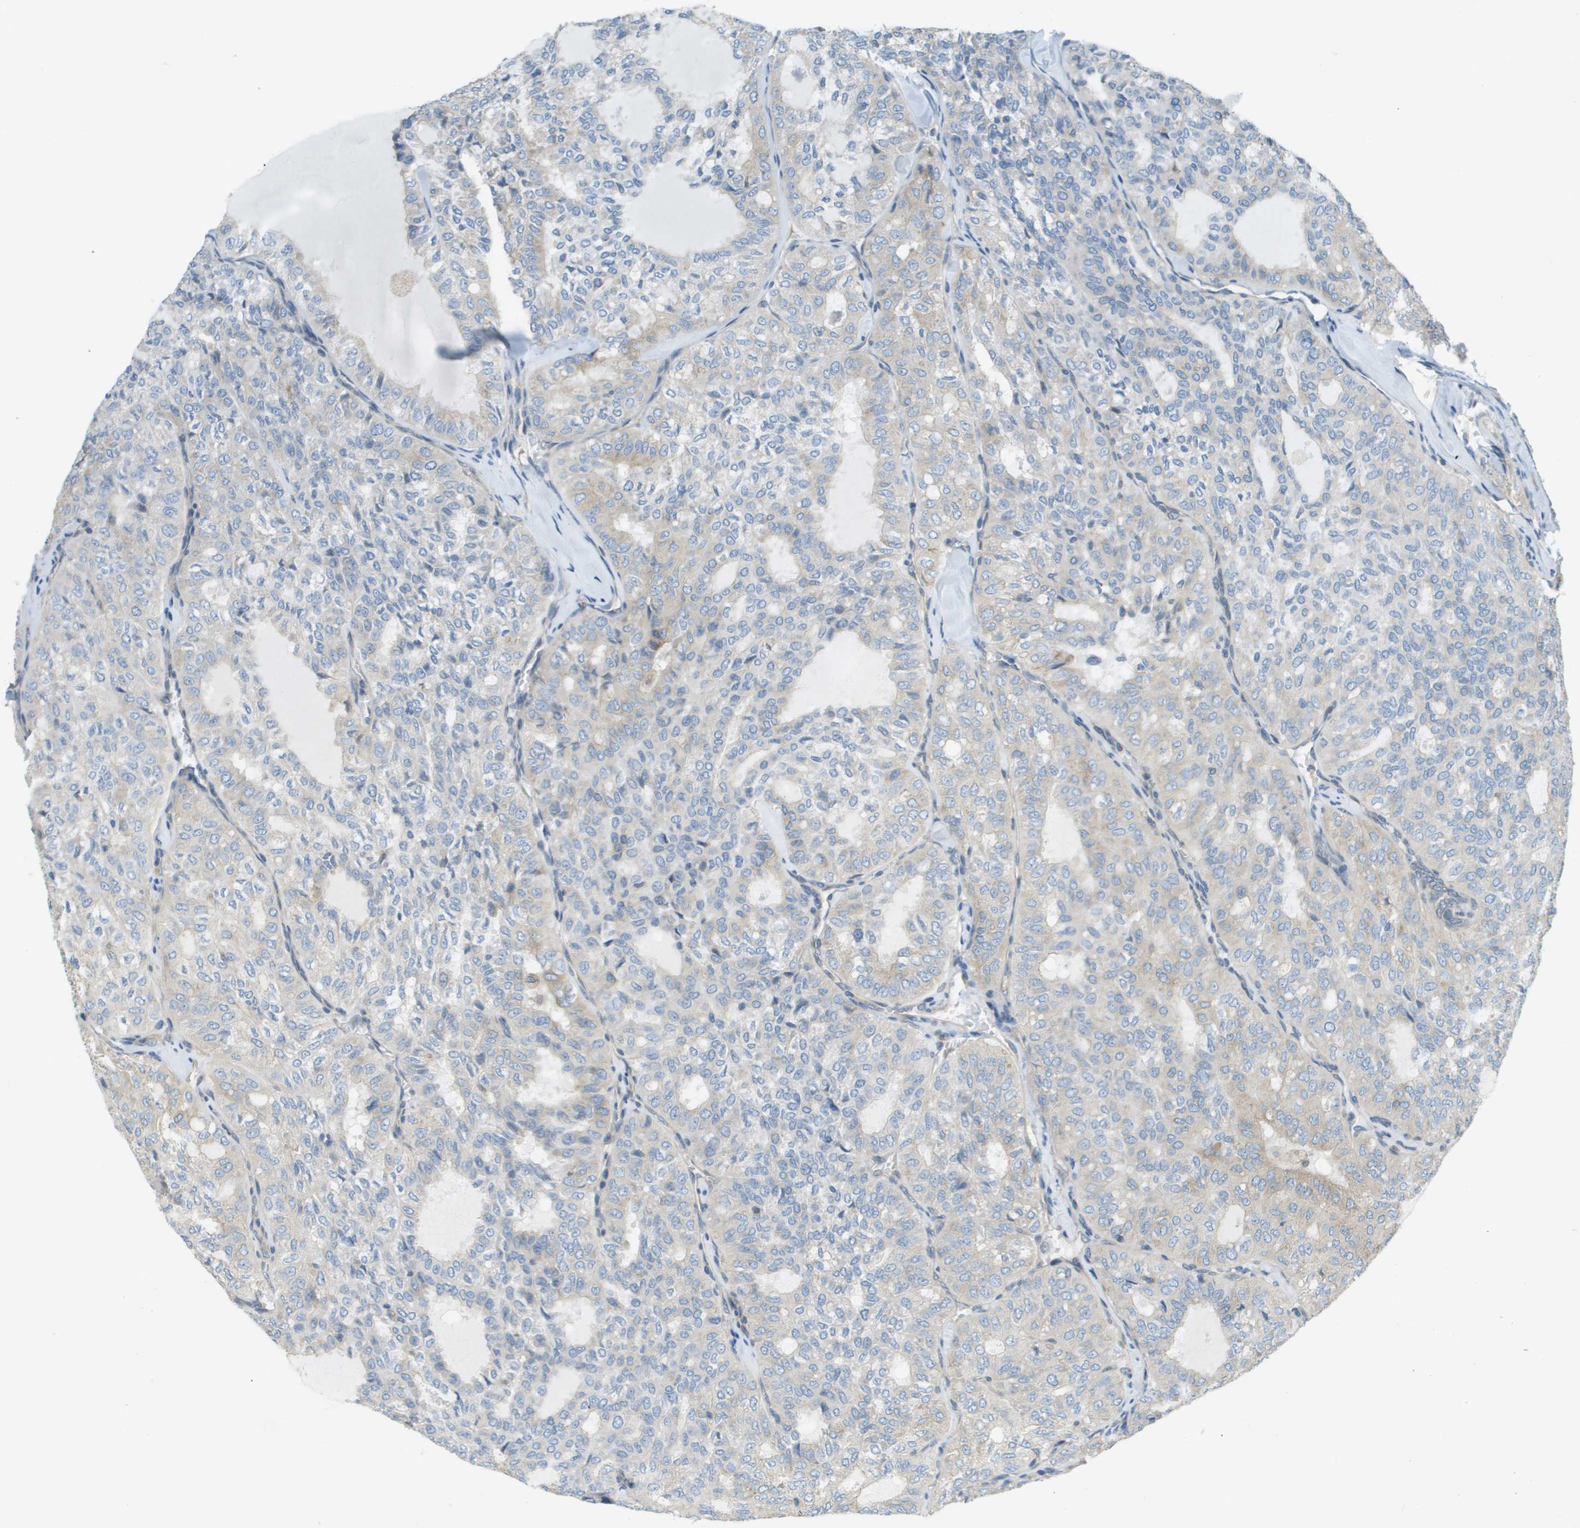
{"staining": {"intensity": "moderate", "quantity": "<25%", "location": "cytoplasmic/membranous"}, "tissue": "thyroid cancer", "cell_type": "Tumor cells", "image_type": "cancer", "snomed": [{"axis": "morphology", "description": "Follicular adenoma carcinoma, NOS"}, {"axis": "topography", "description": "Thyroid gland"}], "caption": "Protein expression analysis of thyroid cancer displays moderate cytoplasmic/membranous staining in approximately <25% of tumor cells.", "gene": "DNAJB11", "patient": {"sex": "male", "age": 75}}